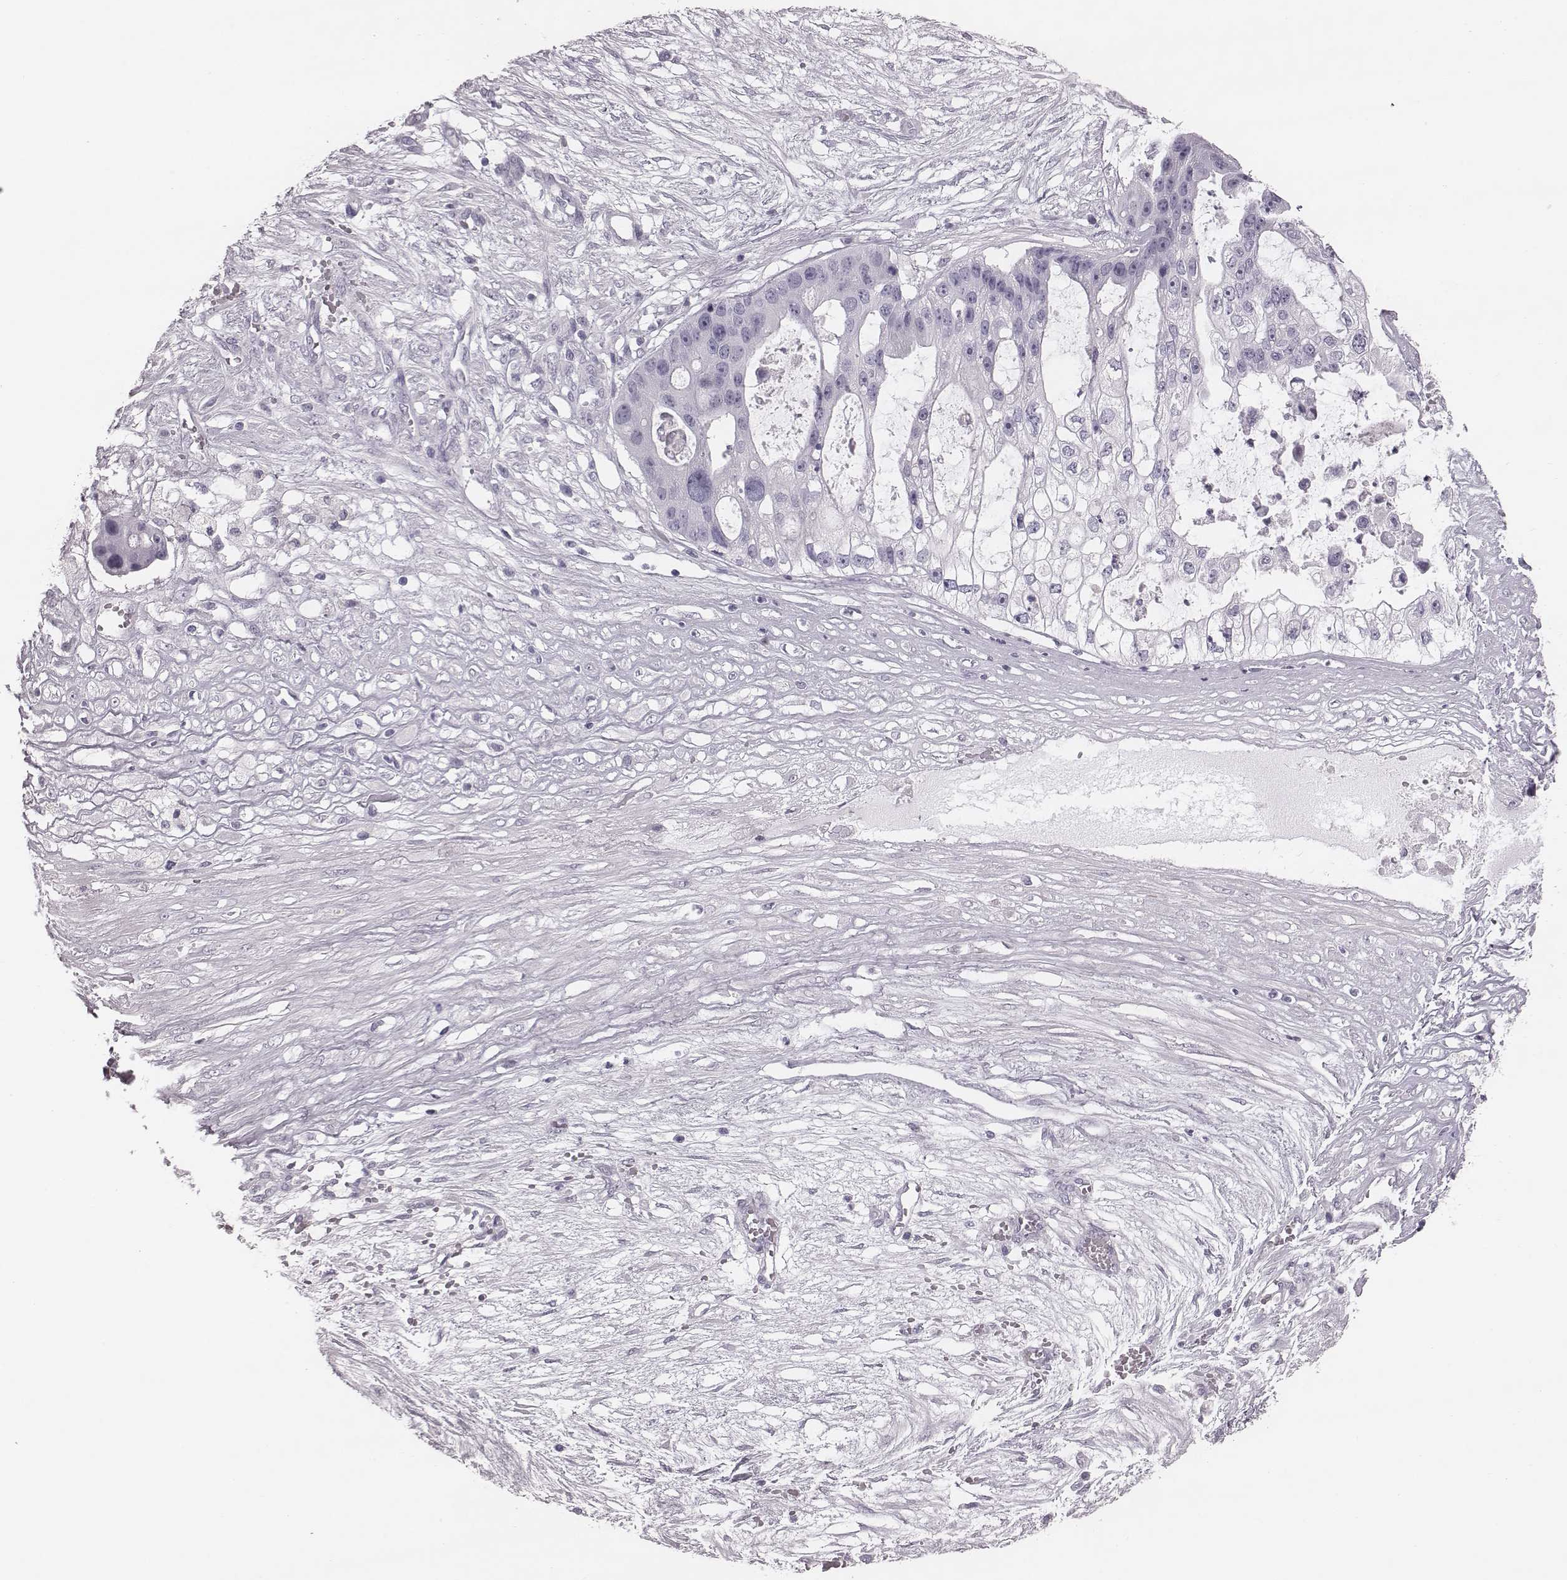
{"staining": {"intensity": "negative", "quantity": "none", "location": "none"}, "tissue": "ovarian cancer", "cell_type": "Tumor cells", "image_type": "cancer", "snomed": [{"axis": "morphology", "description": "Cystadenocarcinoma, serous, NOS"}, {"axis": "topography", "description": "Ovary"}], "caption": "Immunohistochemical staining of serous cystadenocarcinoma (ovarian) displays no significant positivity in tumor cells.", "gene": "KRT74", "patient": {"sex": "female", "age": 56}}